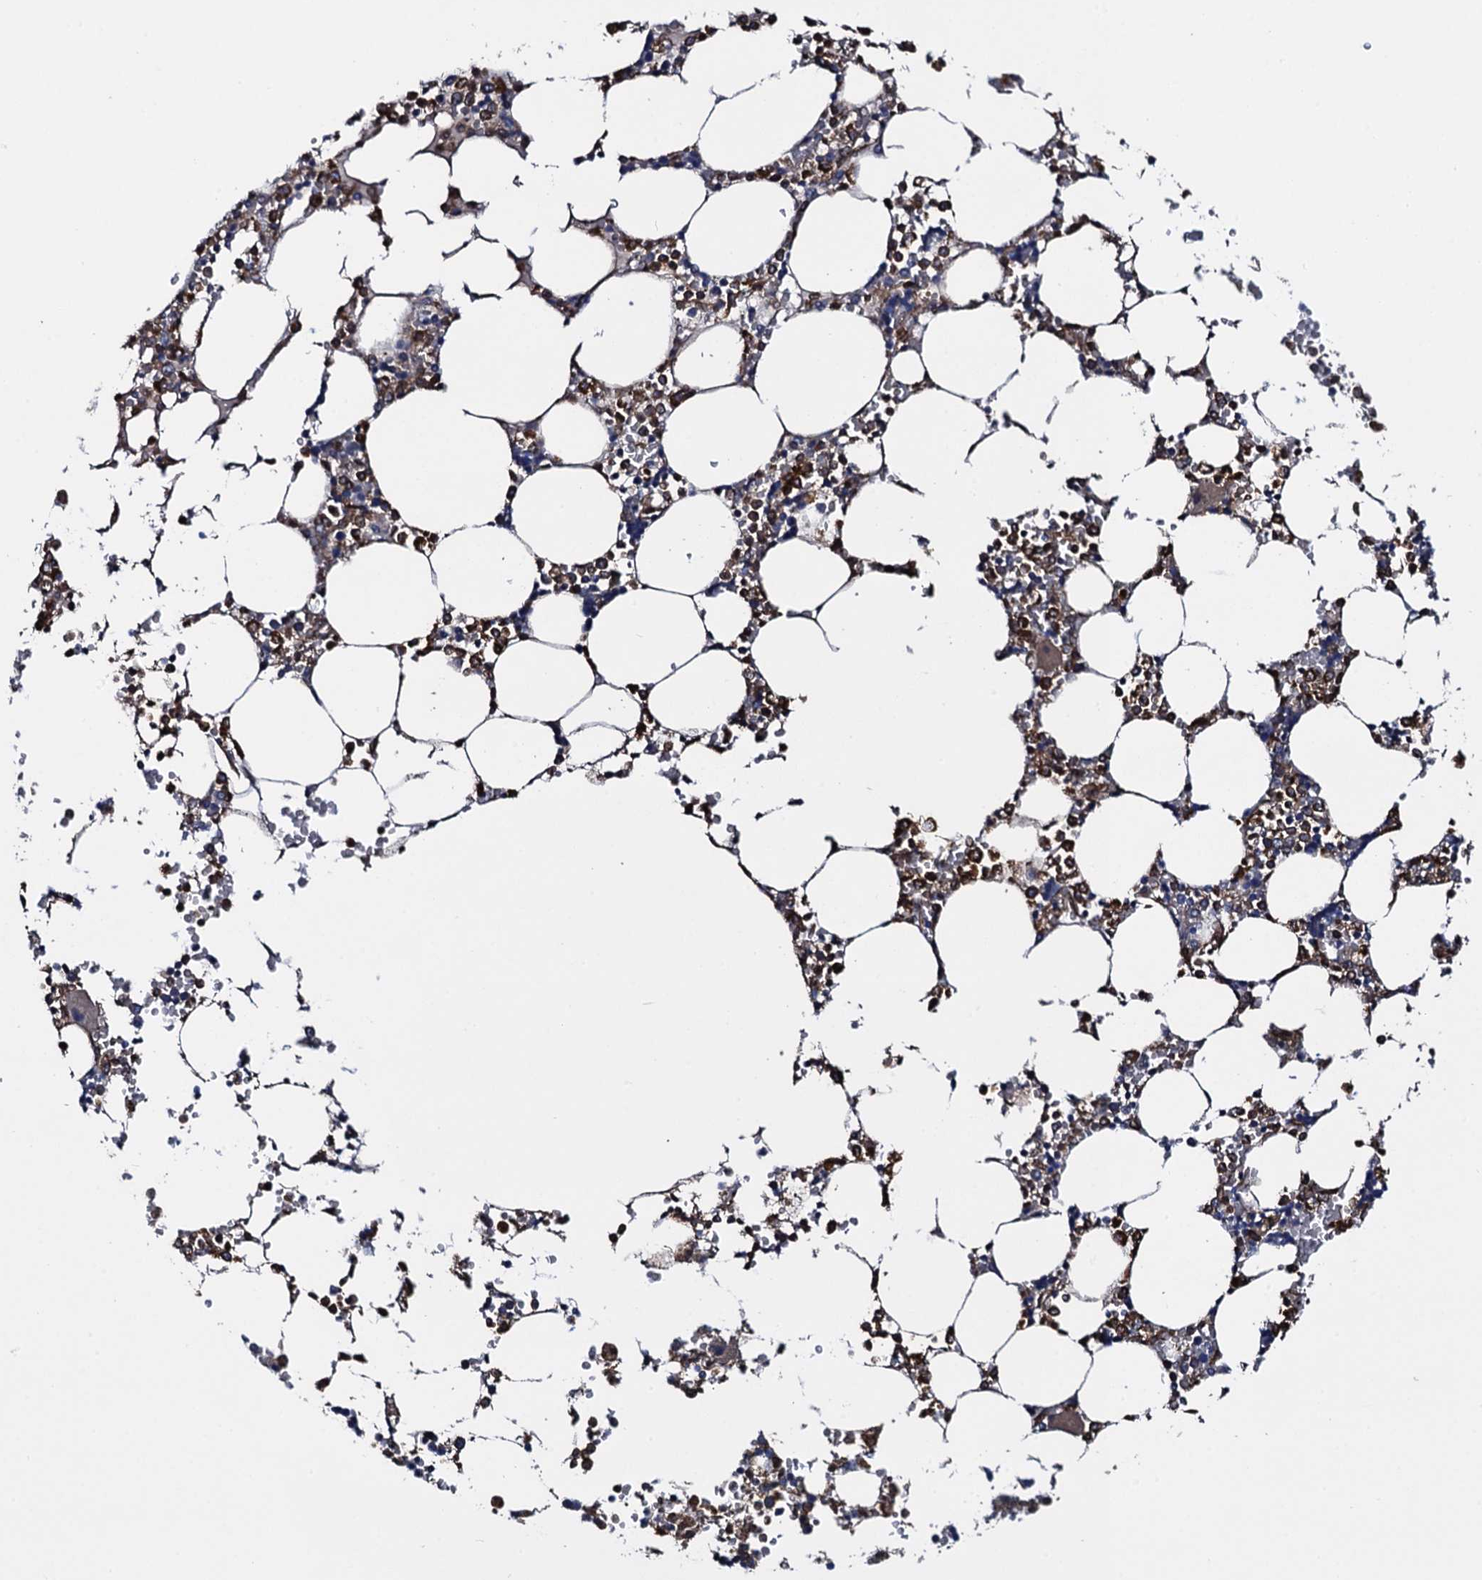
{"staining": {"intensity": "moderate", "quantity": "25%-75%", "location": "cytoplasmic/membranous"}, "tissue": "bone marrow", "cell_type": "Hematopoietic cells", "image_type": "normal", "snomed": [{"axis": "morphology", "description": "Normal tissue, NOS"}, {"axis": "topography", "description": "Bone marrow"}], "caption": "The micrograph exhibits a brown stain indicating the presence of a protein in the cytoplasmic/membranous of hematopoietic cells in bone marrow.", "gene": "EVX2", "patient": {"sex": "male", "age": 64}}